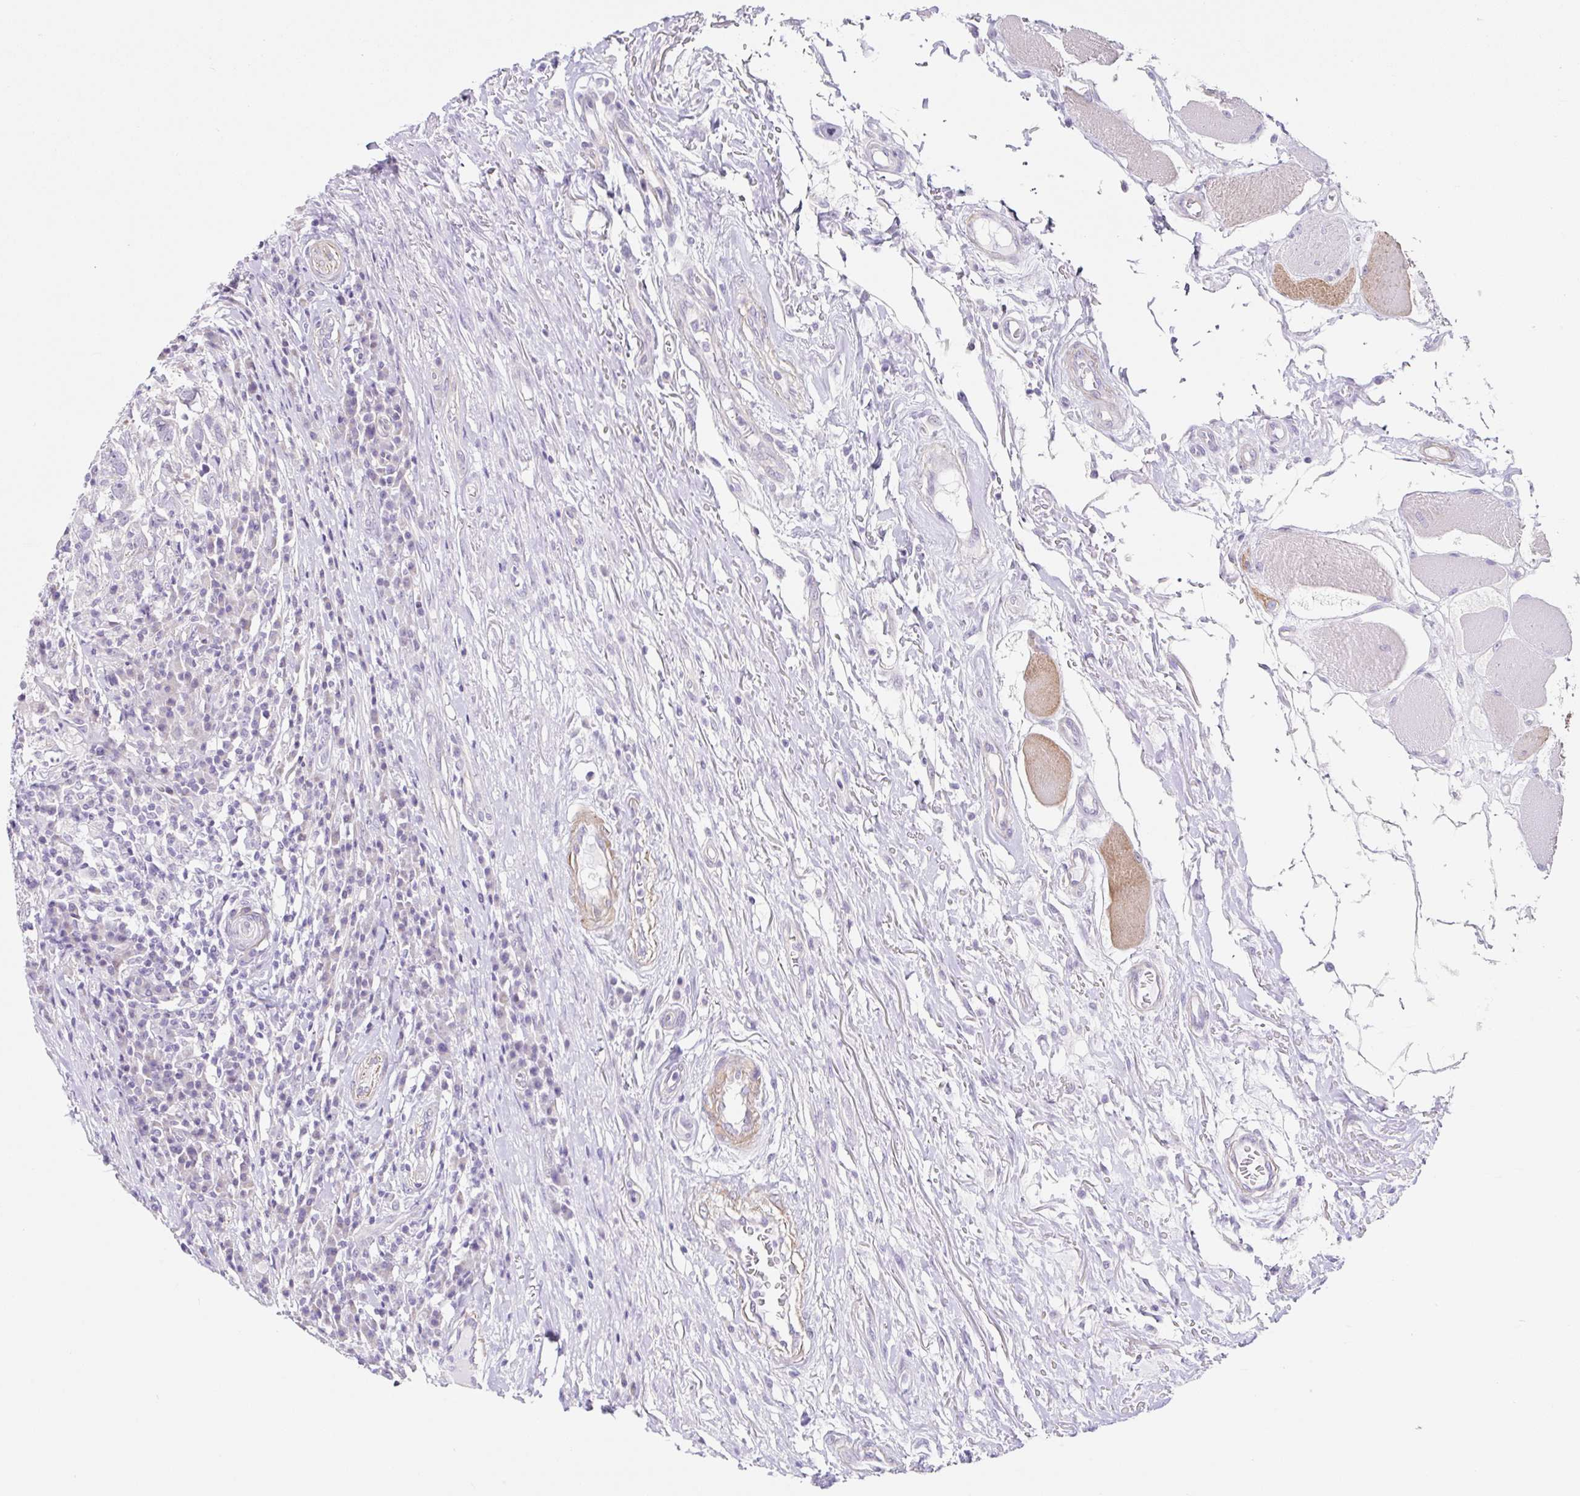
{"staining": {"intensity": "negative", "quantity": "none", "location": "none"}, "tissue": "head and neck cancer", "cell_type": "Tumor cells", "image_type": "cancer", "snomed": [{"axis": "morphology", "description": "Normal tissue, NOS"}, {"axis": "morphology", "description": "Squamous cell carcinoma, NOS"}, {"axis": "topography", "description": "Skeletal muscle"}, {"axis": "topography", "description": "Vascular tissue"}, {"axis": "topography", "description": "Peripheral nerve tissue"}, {"axis": "topography", "description": "Head-Neck"}], "caption": "Immunohistochemistry (IHC) image of neoplastic tissue: squamous cell carcinoma (head and neck) stained with DAB (3,3'-diaminobenzidine) shows no significant protein staining in tumor cells.", "gene": "DCAF17", "patient": {"sex": "male", "age": 66}}